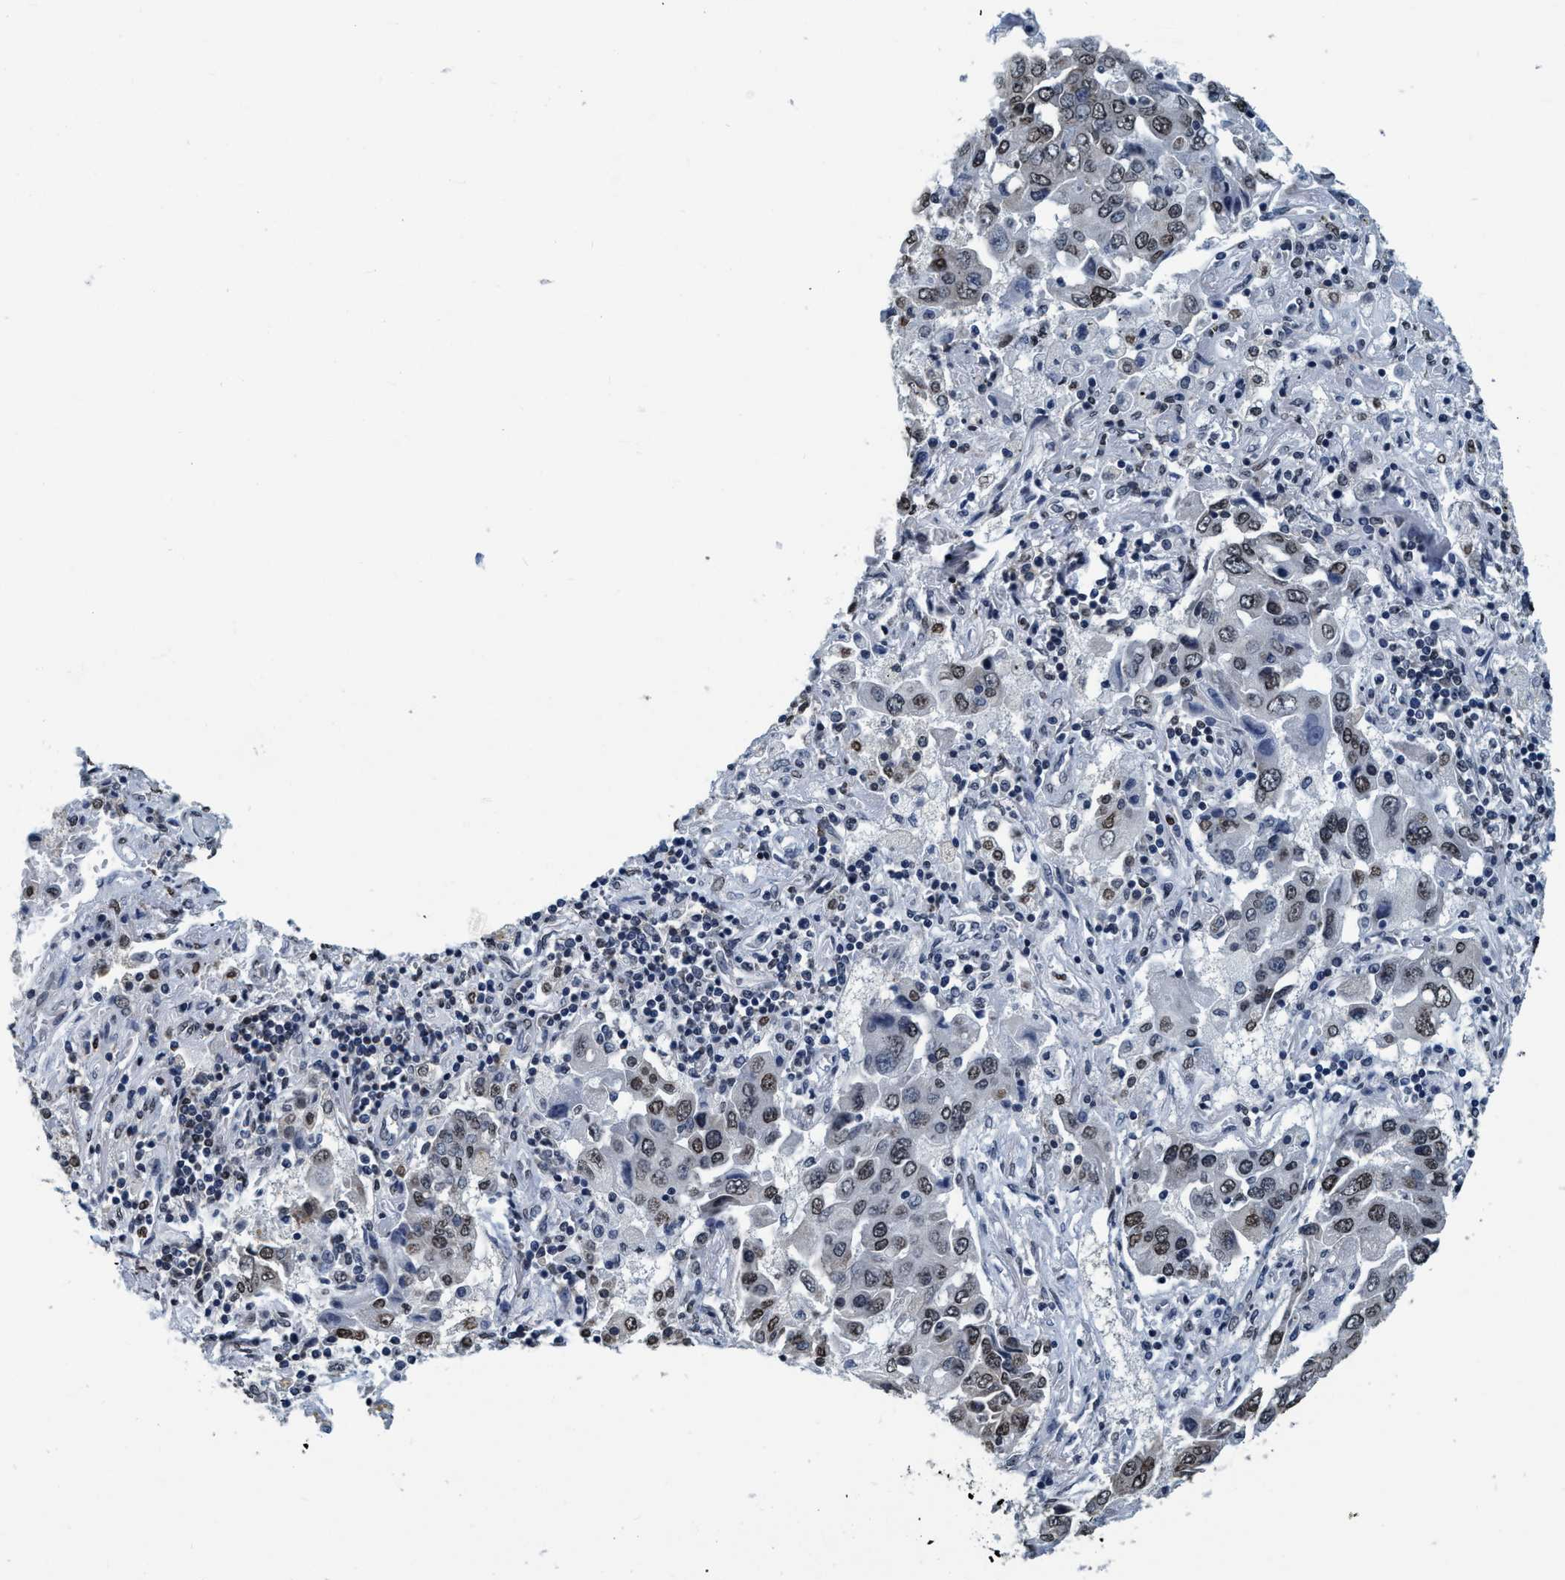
{"staining": {"intensity": "weak", "quantity": ">75%", "location": "nuclear"}, "tissue": "lung cancer", "cell_type": "Tumor cells", "image_type": "cancer", "snomed": [{"axis": "morphology", "description": "Adenocarcinoma, NOS"}, {"axis": "topography", "description": "Lung"}], "caption": "Weak nuclear positivity is seen in about >75% of tumor cells in lung cancer (adenocarcinoma).", "gene": "CCNE2", "patient": {"sex": "female", "age": 65}}